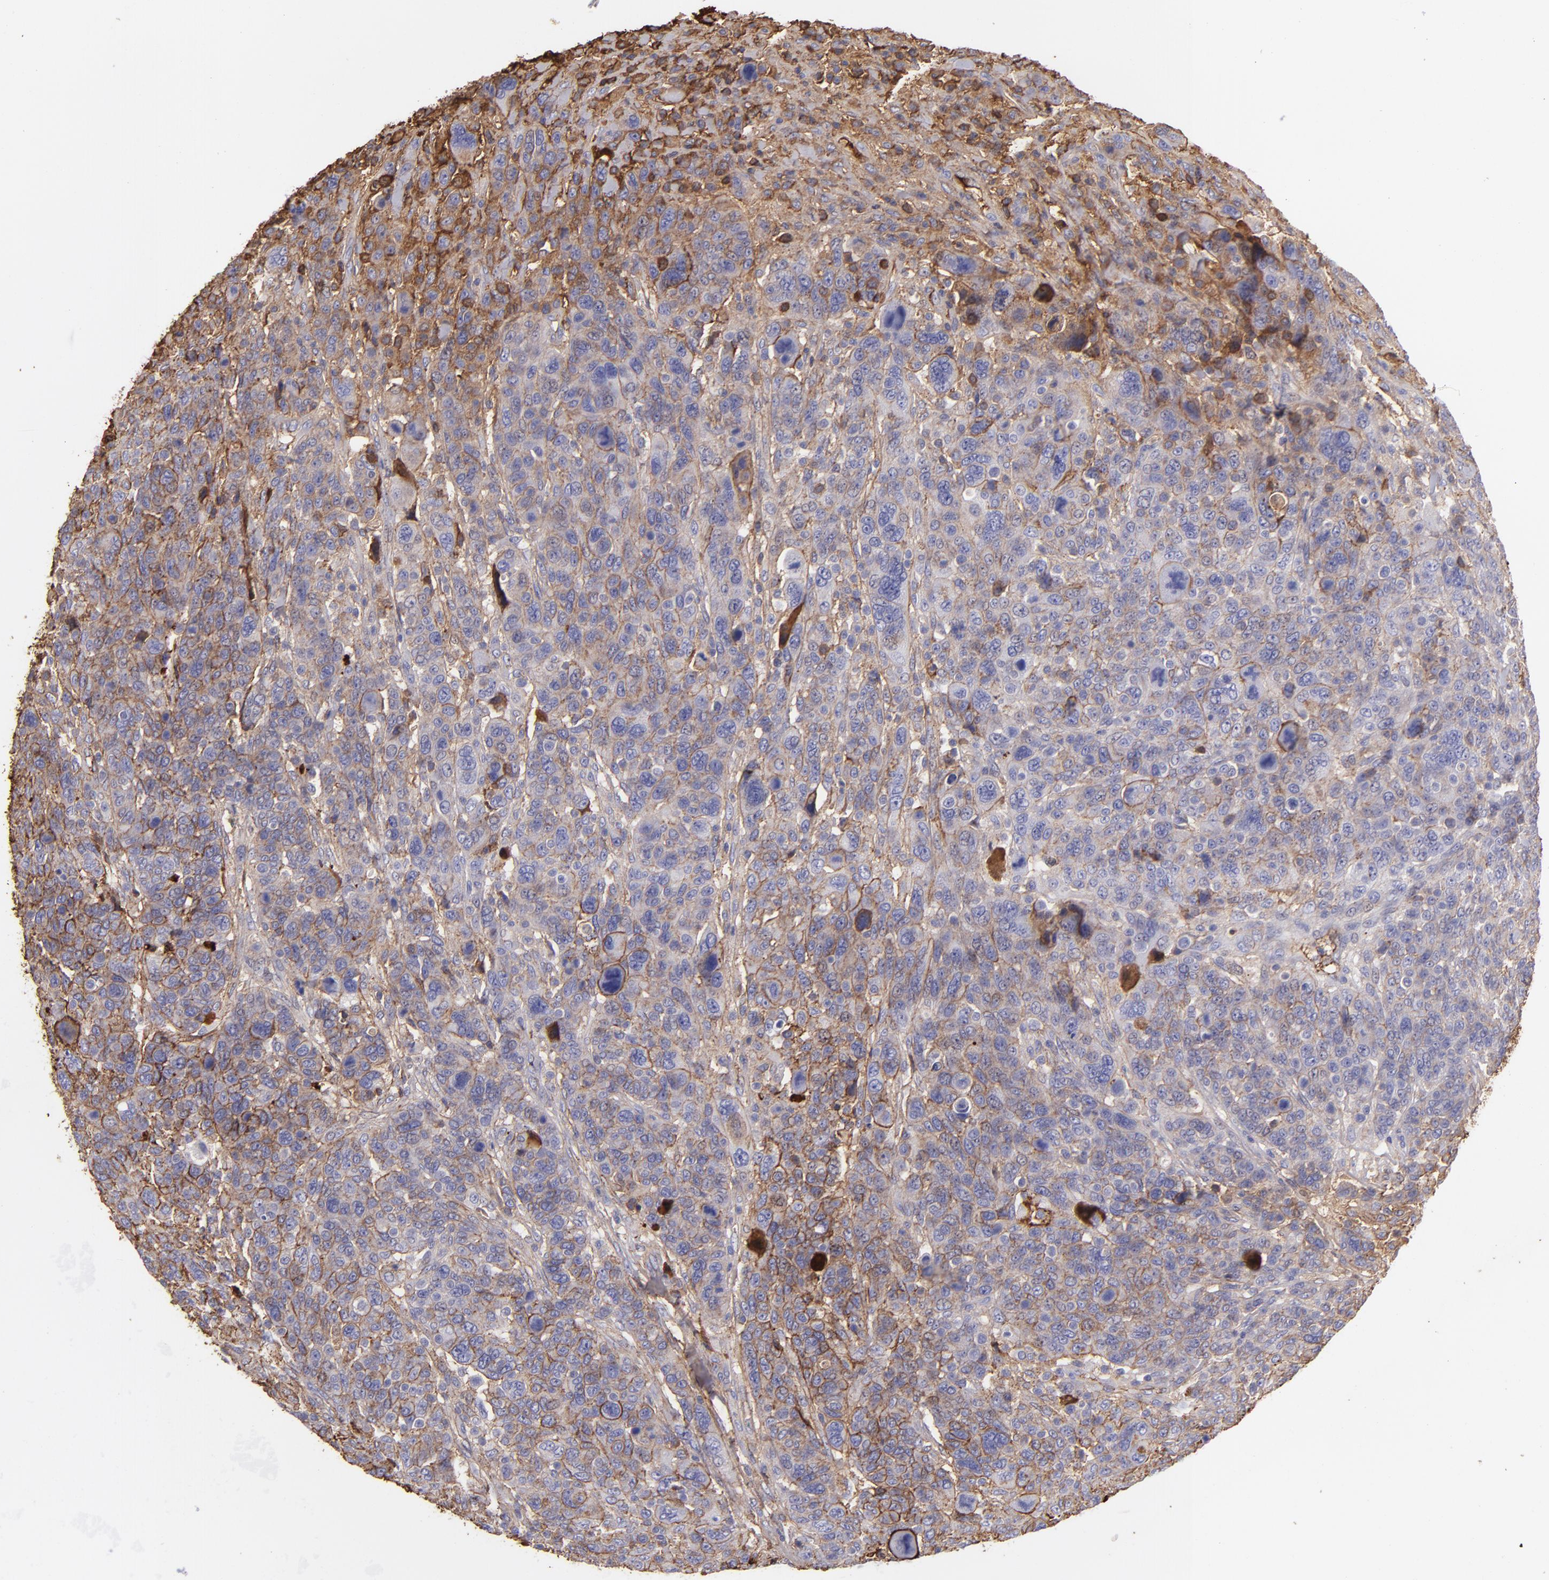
{"staining": {"intensity": "weak", "quantity": "25%-75%", "location": "cytoplasmic/membranous"}, "tissue": "breast cancer", "cell_type": "Tumor cells", "image_type": "cancer", "snomed": [{"axis": "morphology", "description": "Duct carcinoma"}, {"axis": "topography", "description": "Breast"}], "caption": "Human intraductal carcinoma (breast) stained with a protein marker shows weak staining in tumor cells.", "gene": "FGB", "patient": {"sex": "female", "age": 37}}